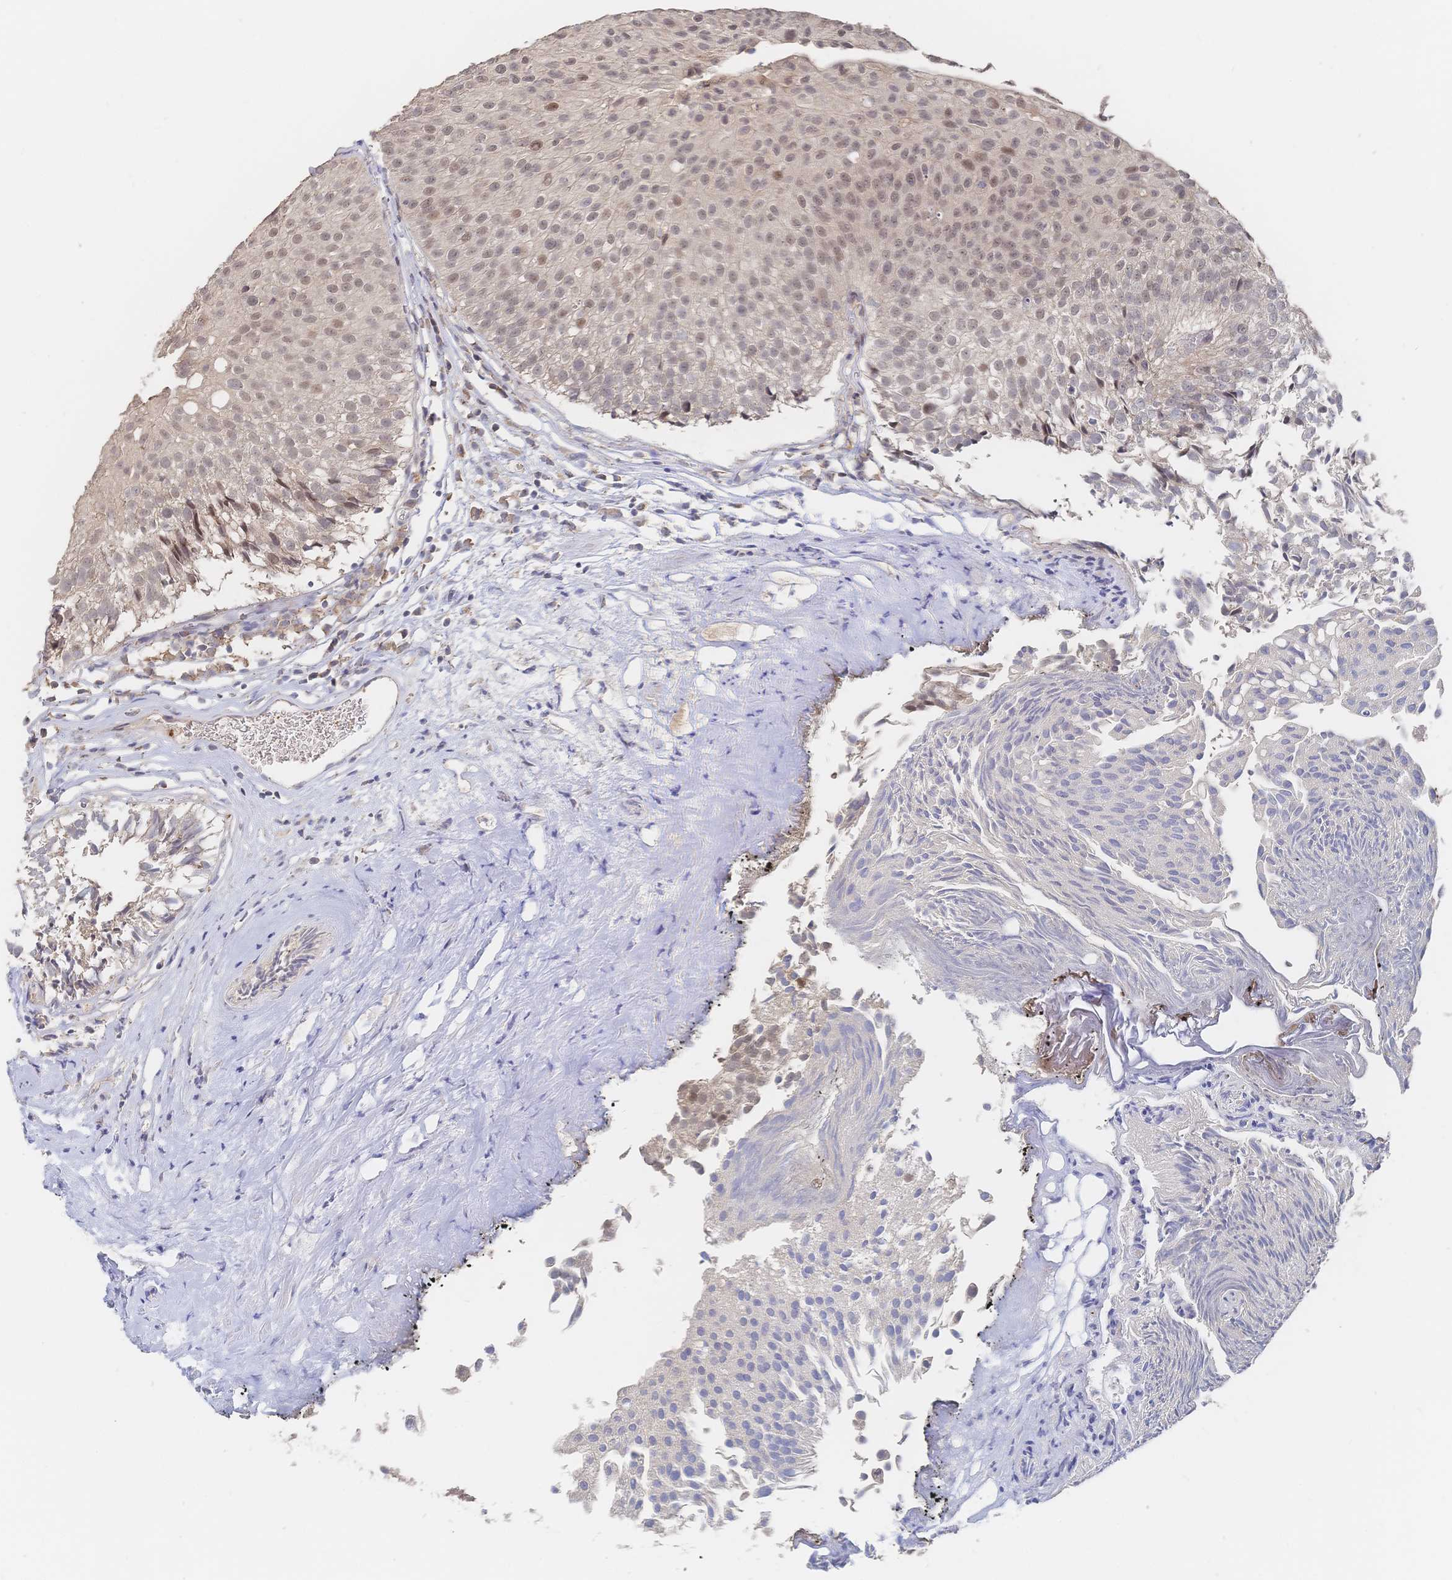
{"staining": {"intensity": "weak", "quantity": "25%-75%", "location": "nuclear"}, "tissue": "urothelial cancer", "cell_type": "Tumor cells", "image_type": "cancer", "snomed": [{"axis": "morphology", "description": "Urothelial carcinoma, Low grade"}, {"axis": "topography", "description": "Urinary bladder"}], "caption": "Weak nuclear protein positivity is present in approximately 25%-75% of tumor cells in urothelial cancer.", "gene": "LRP5", "patient": {"sex": "male", "age": 80}}